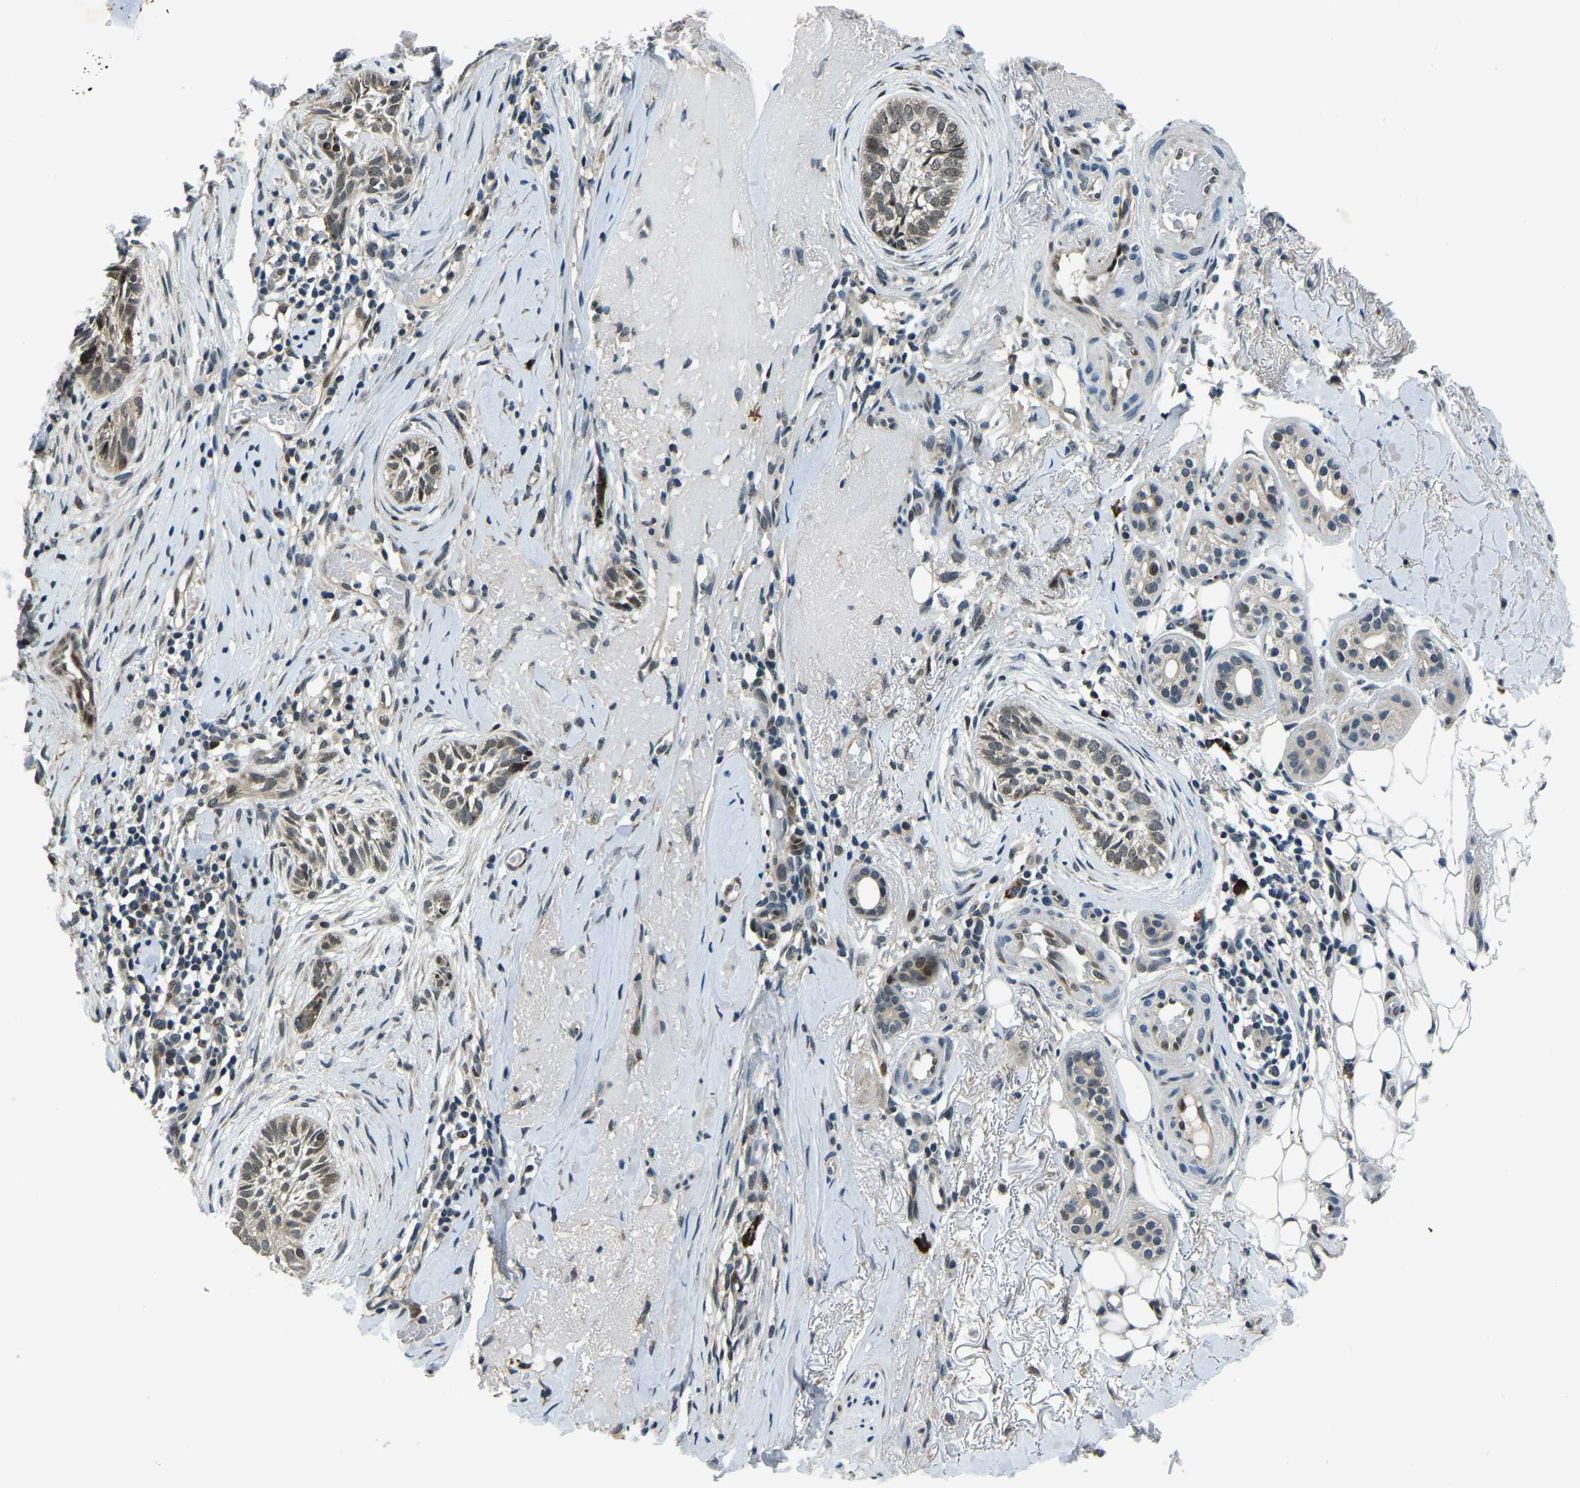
{"staining": {"intensity": "moderate", "quantity": ">75%", "location": "cytoplasmic/membranous,nuclear"}, "tissue": "skin cancer", "cell_type": "Tumor cells", "image_type": "cancer", "snomed": [{"axis": "morphology", "description": "Basal cell carcinoma"}, {"axis": "topography", "description": "Skin"}], "caption": "Skin cancer stained with DAB IHC demonstrates medium levels of moderate cytoplasmic/membranous and nuclear staining in about >75% of tumor cells.", "gene": "ING2", "patient": {"sex": "female", "age": 88}}